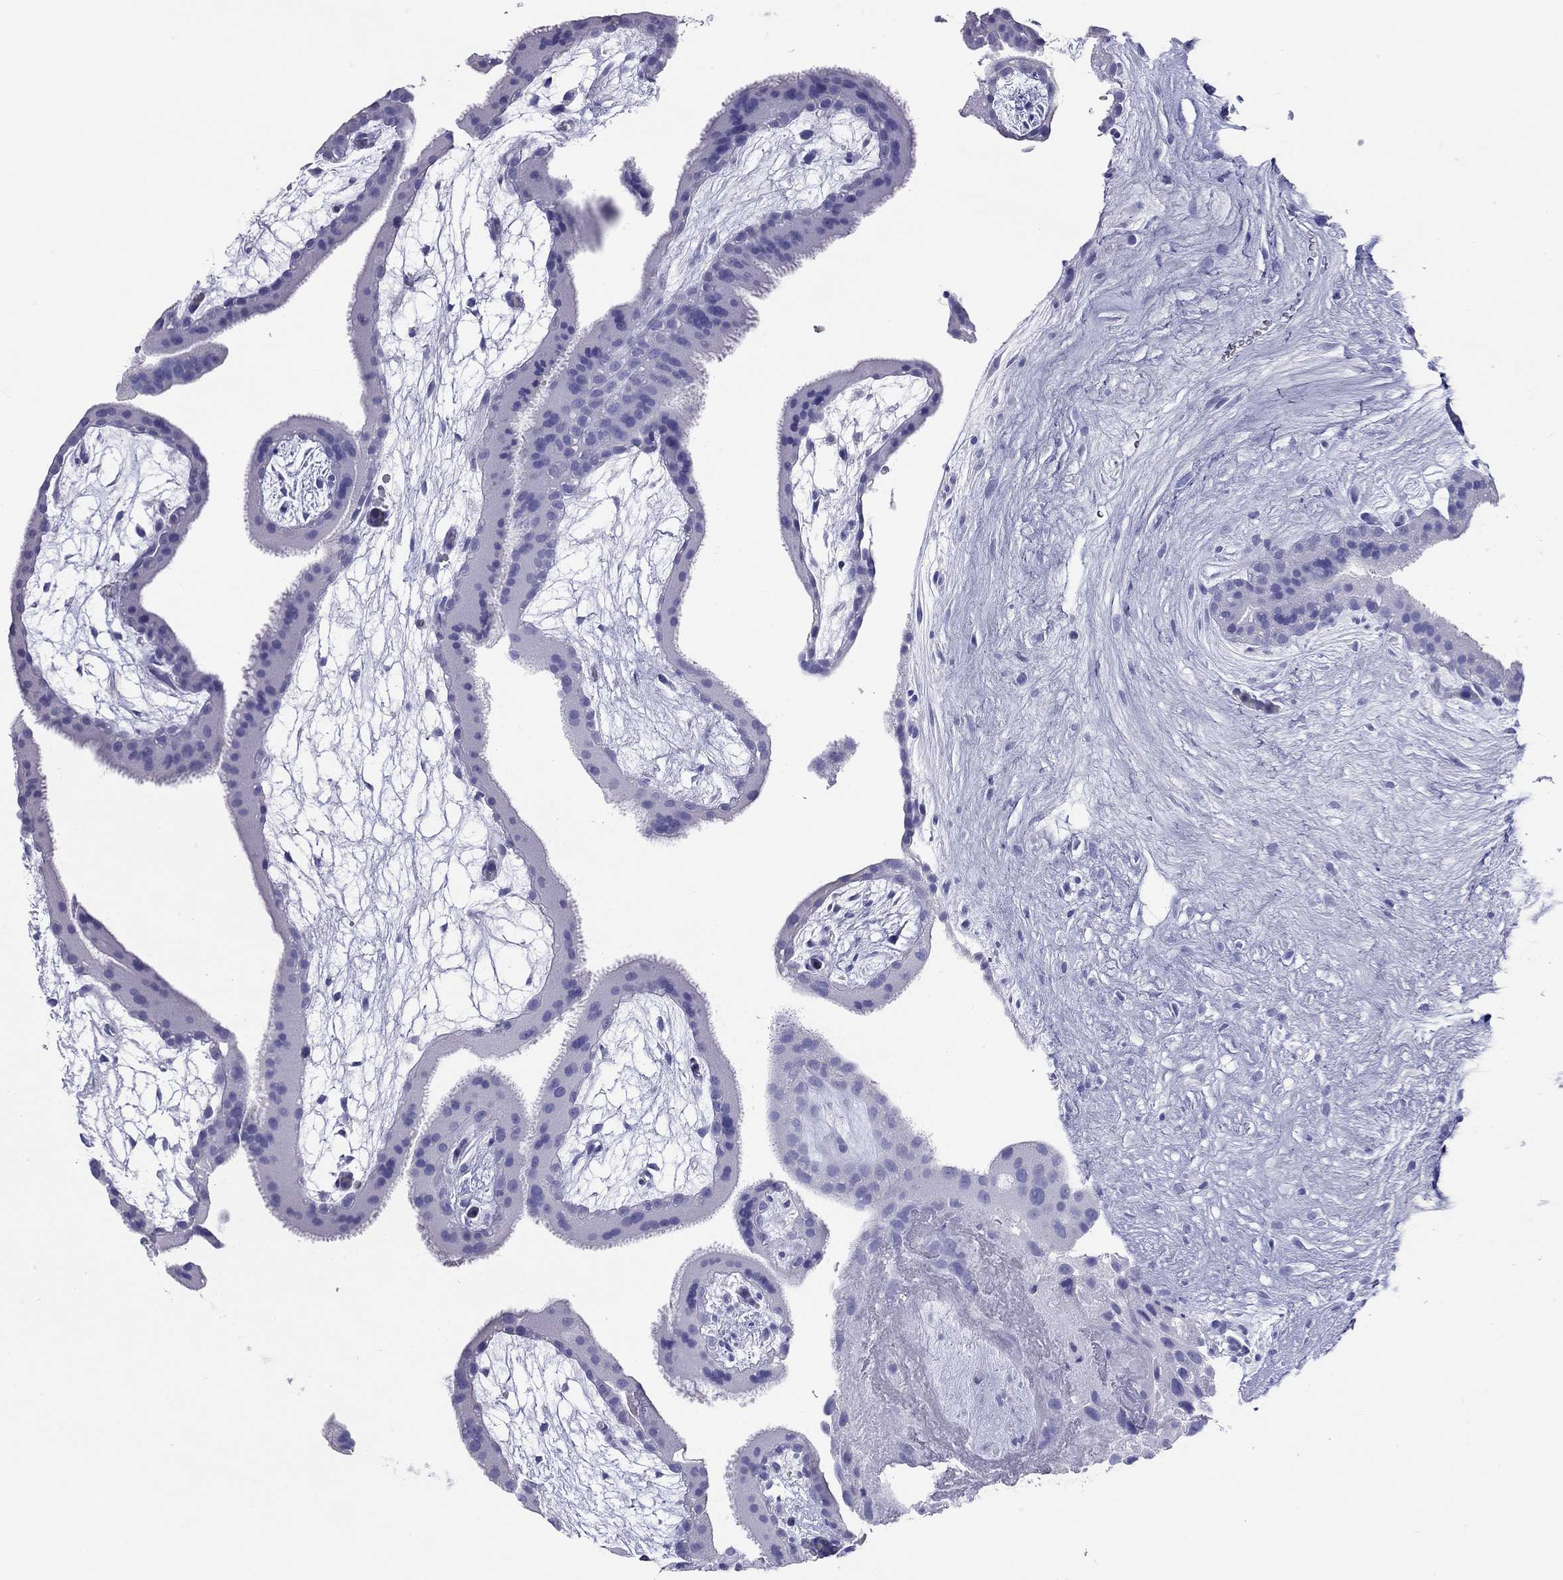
{"staining": {"intensity": "negative", "quantity": "none", "location": "none"}, "tissue": "placenta", "cell_type": "Decidual cells", "image_type": "normal", "snomed": [{"axis": "morphology", "description": "Normal tissue, NOS"}, {"axis": "topography", "description": "Placenta"}], "caption": "There is no significant expression in decidual cells of placenta. (Immunohistochemistry (ihc), brightfield microscopy, high magnification).", "gene": "HLA", "patient": {"sex": "female", "age": 19}}